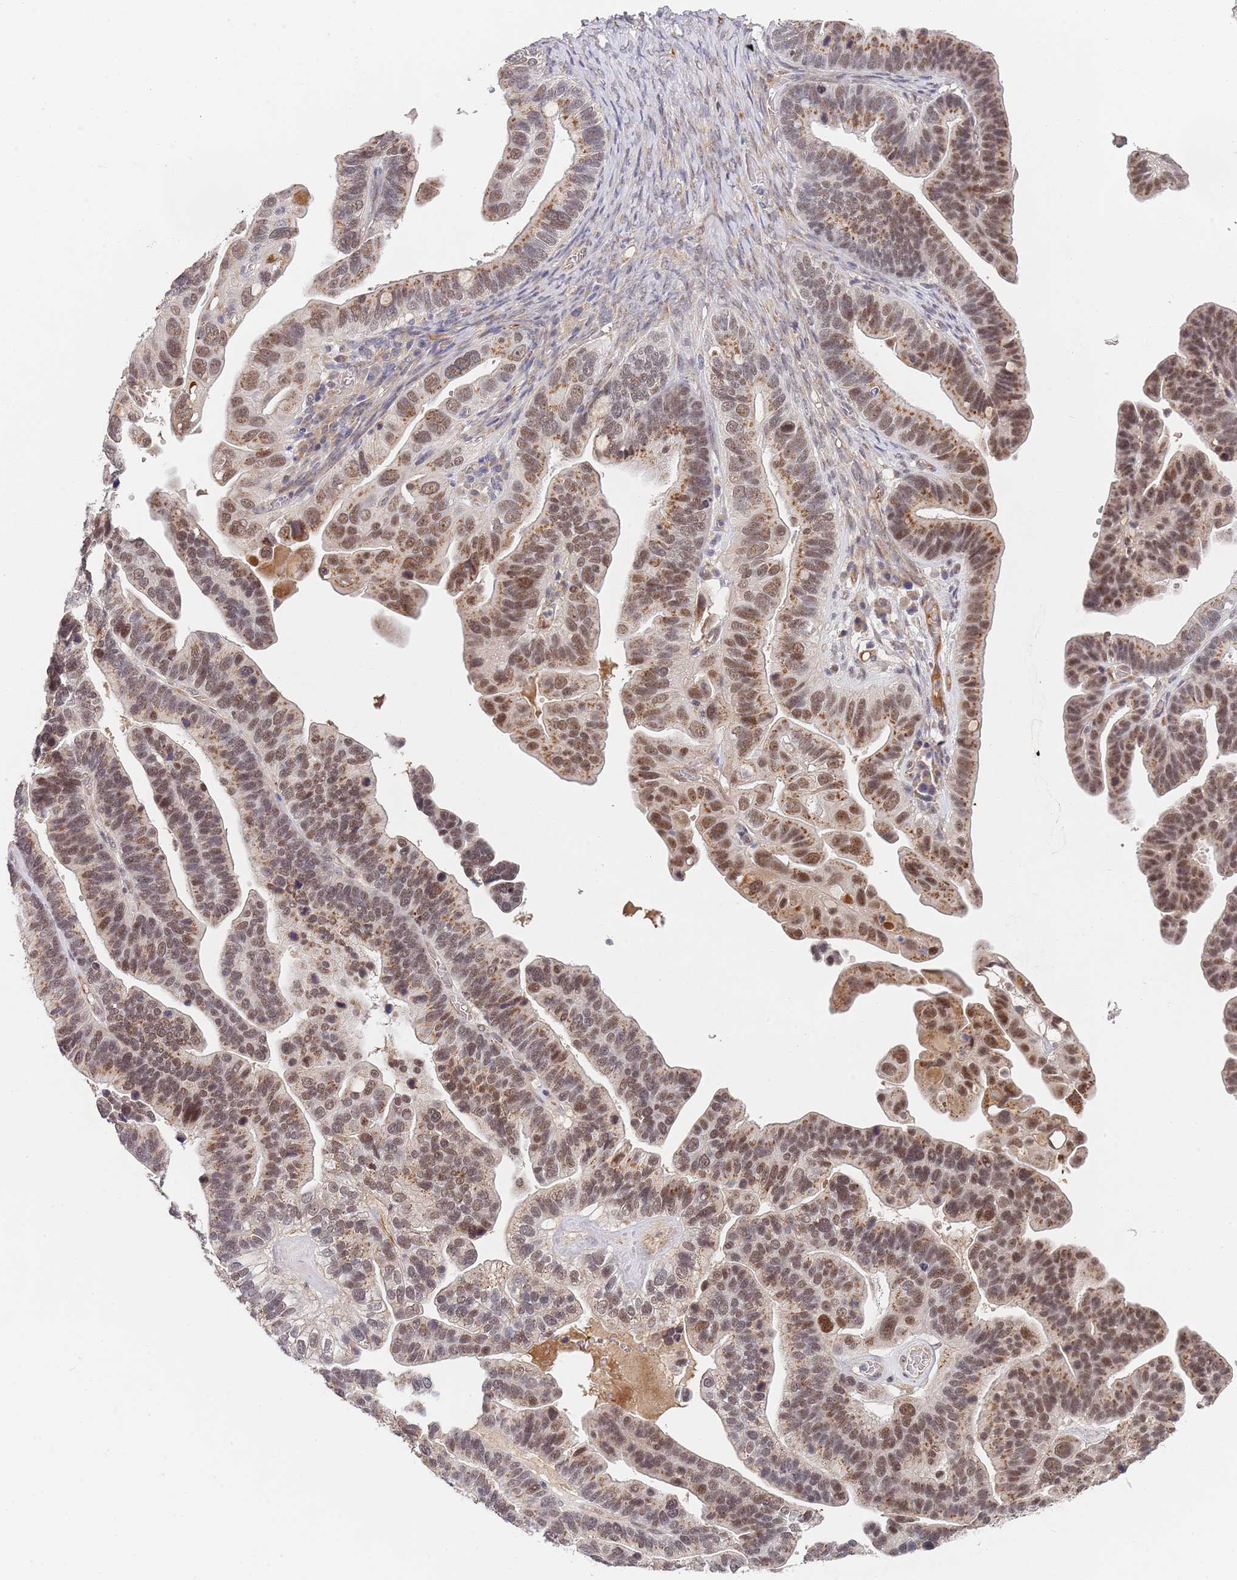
{"staining": {"intensity": "moderate", "quantity": ">75%", "location": "cytoplasmic/membranous,nuclear"}, "tissue": "ovarian cancer", "cell_type": "Tumor cells", "image_type": "cancer", "snomed": [{"axis": "morphology", "description": "Cystadenocarcinoma, serous, NOS"}, {"axis": "topography", "description": "Ovary"}], "caption": "The histopathology image demonstrates staining of serous cystadenocarcinoma (ovarian), revealing moderate cytoplasmic/membranous and nuclear protein expression (brown color) within tumor cells. The protein of interest is stained brown, and the nuclei are stained in blue (DAB IHC with brightfield microscopy, high magnification).", "gene": "B4GALT4", "patient": {"sex": "female", "age": 56}}